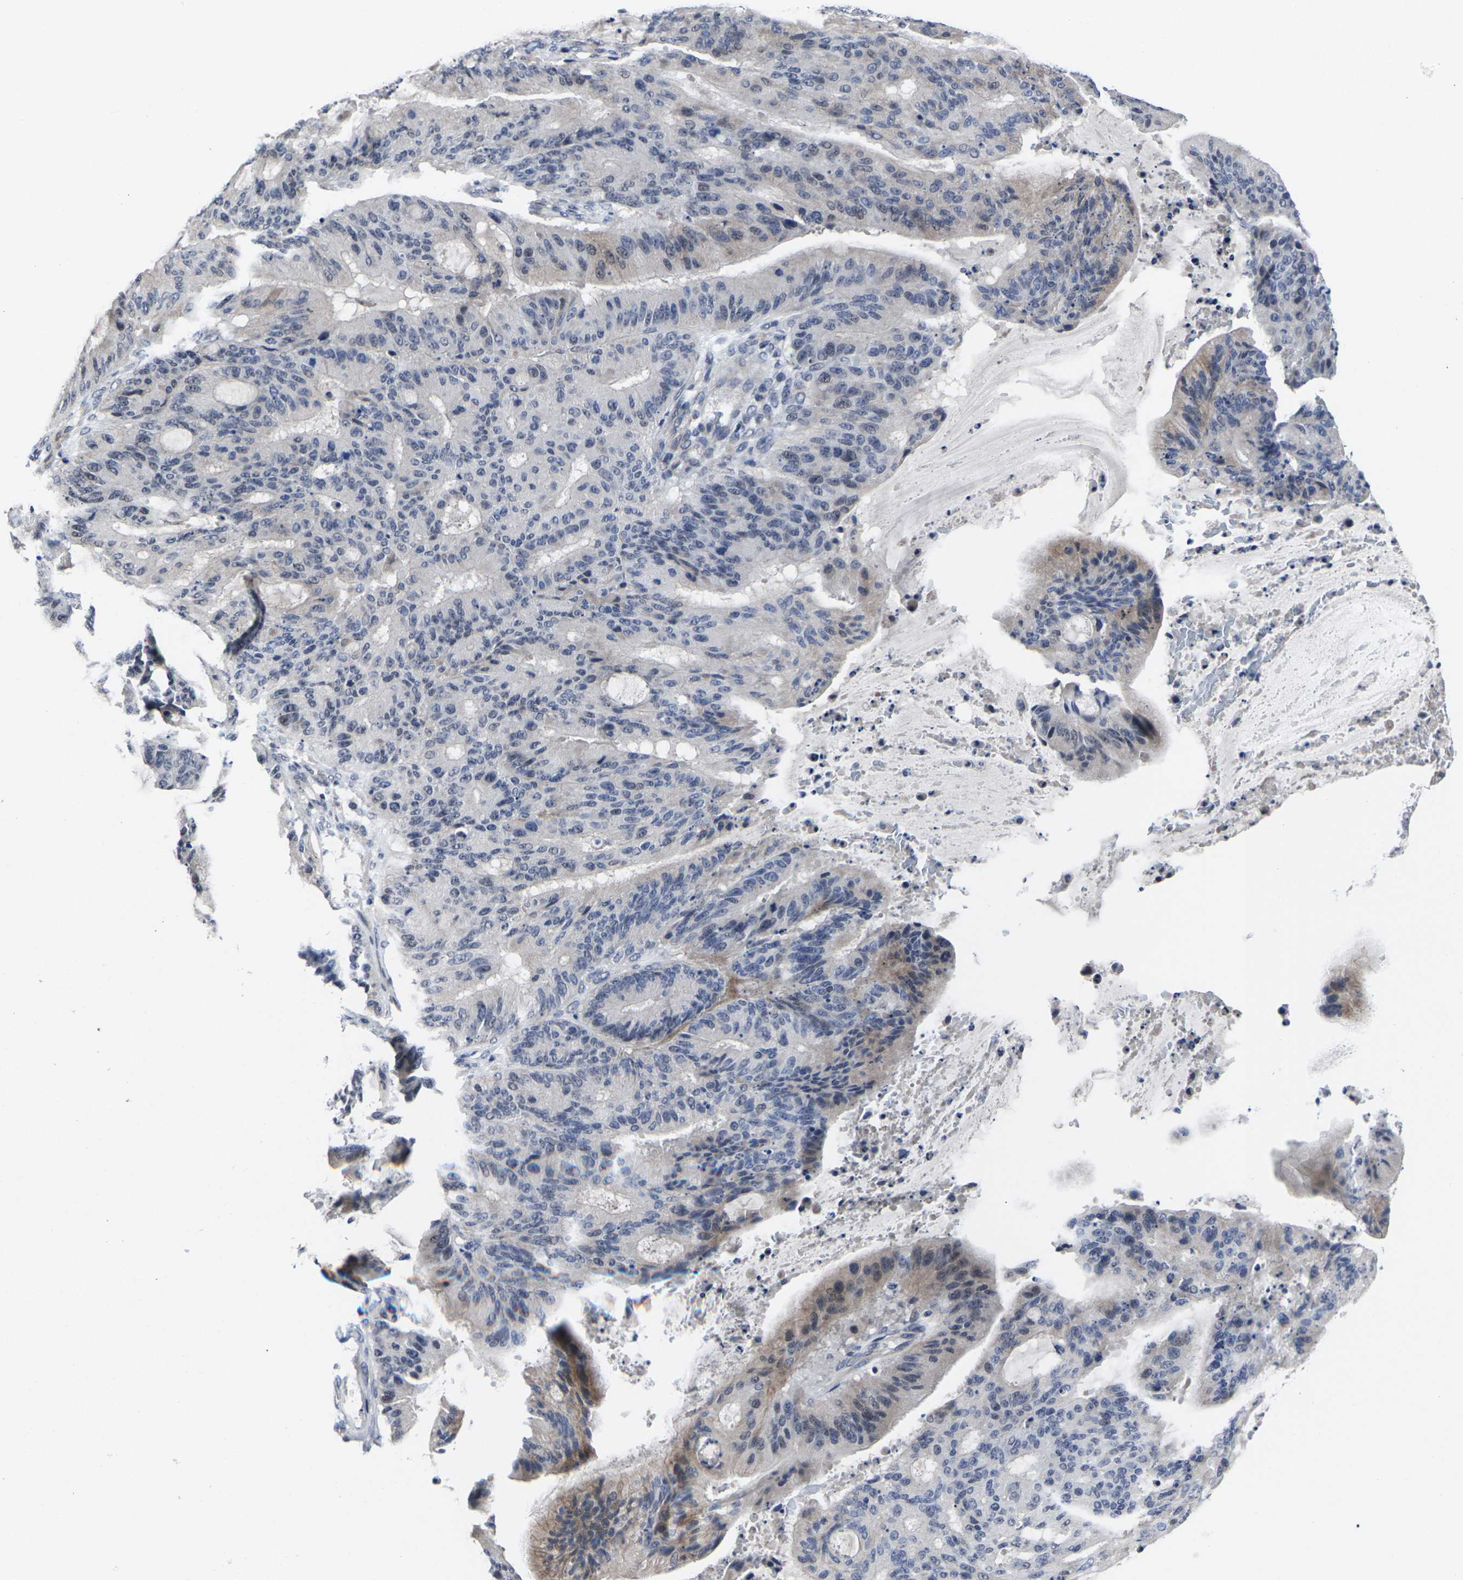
{"staining": {"intensity": "weak", "quantity": "<25%", "location": "cytoplasmic/membranous"}, "tissue": "liver cancer", "cell_type": "Tumor cells", "image_type": "cancer", "snomed": [{"axis": "morphology", "description": "Cholangiocarcinoma"}, {"axis": "topography", "description": "Liver"}], "caption": "Image shows no significant protein staining in tumor cells of liver cancer.", "gene": "MSANTD4", "patient": {"sex": "female", "age": 73}}